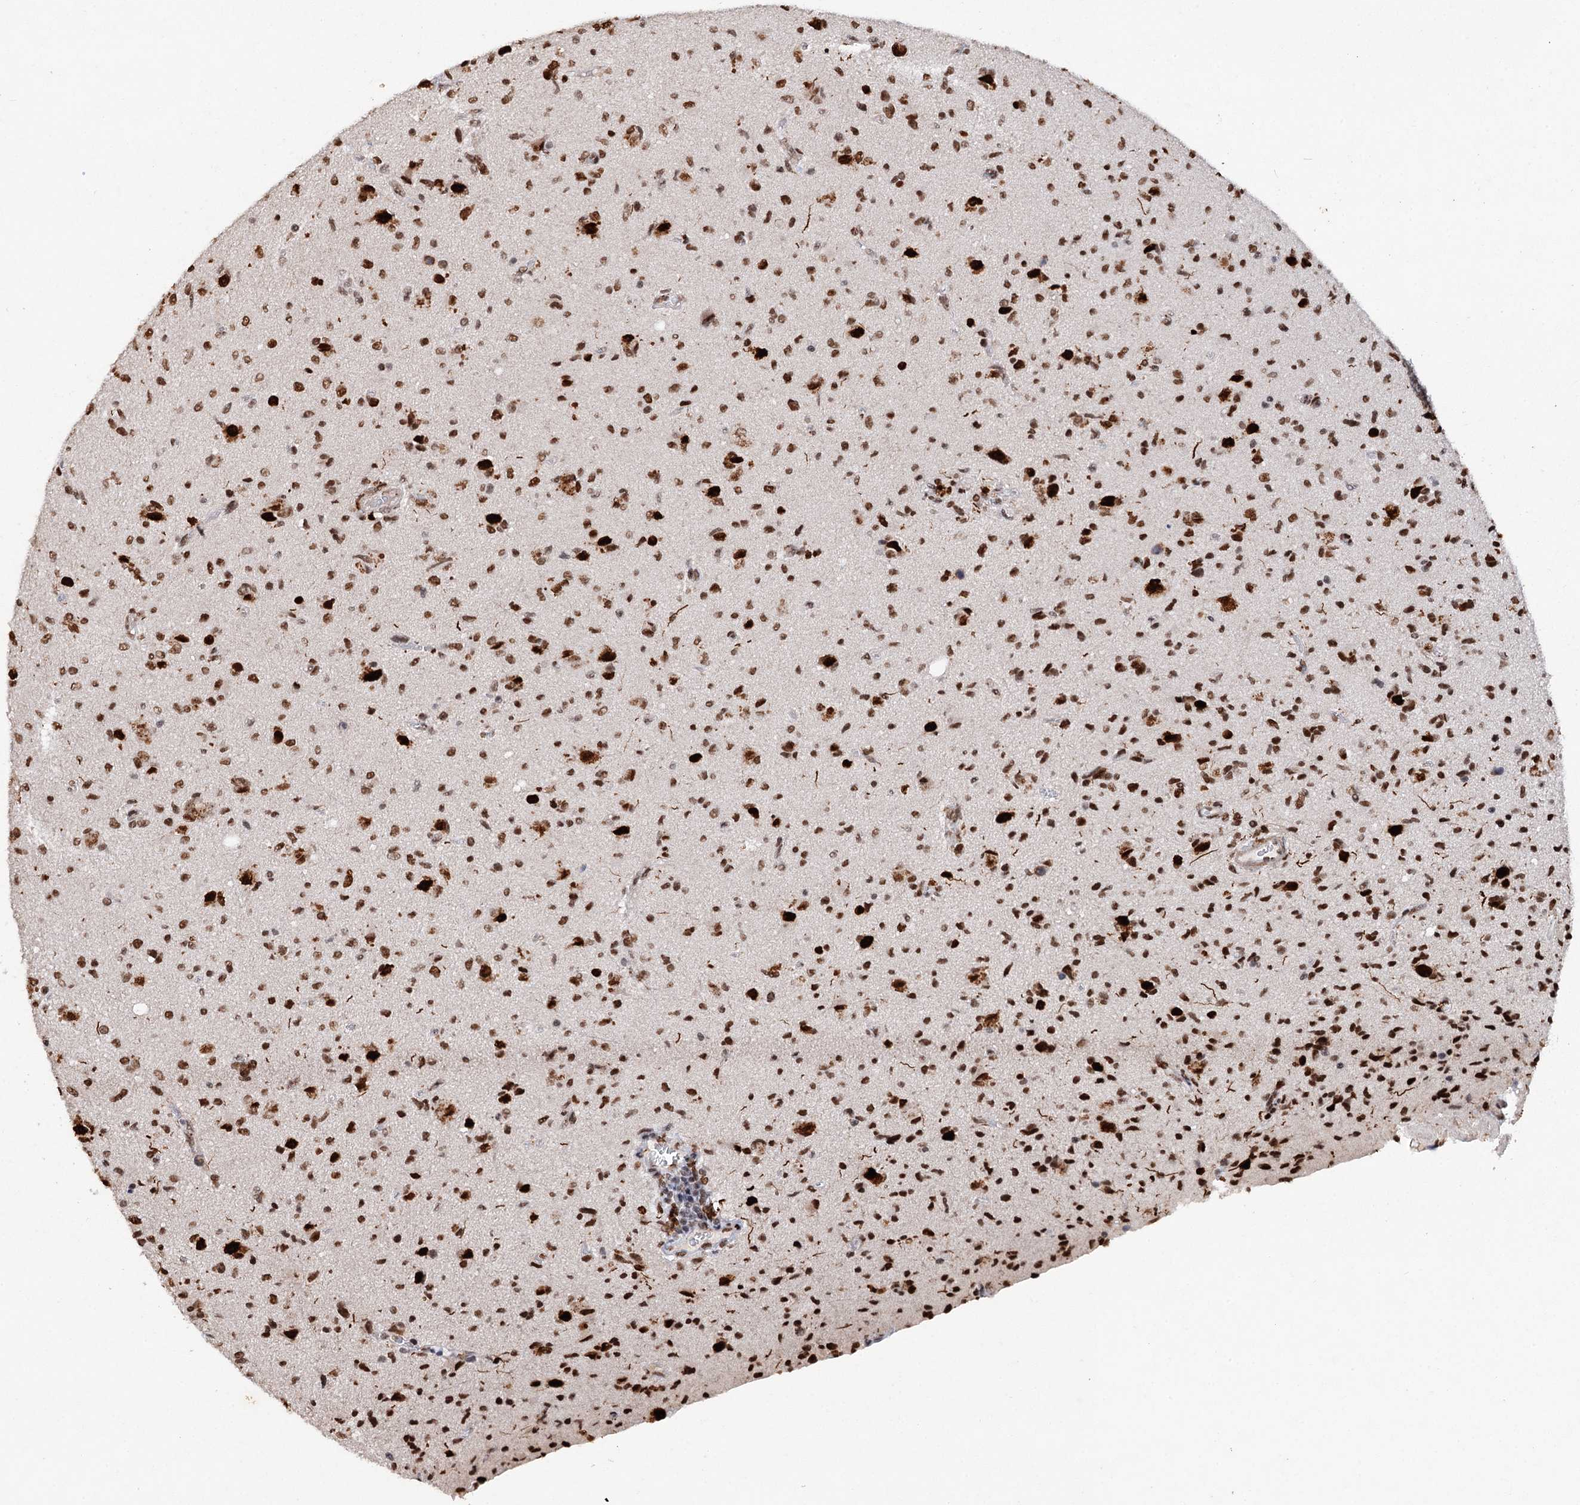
{"staining": {"intensity": "moderate", "quantity": ">75%", "location": "nuclear"}, "tissue": "glioma", "cell_type": "Tumor cells", "image_type": "cancer", "snomed": [{"axis": "morphology", "description": "Glioma, malignant, High grade"}, {"axis": "topography", "description": "Brain"}], "caption": "Immunohistochemistry (IHC) of malignant glioma (high-grade) shows medium levels of moderate nuclear staining in about >75% of tumor cells. The protein of interest is shown in brown color, while the nuclei are stained blue.", "gene": "MATR3", "patient": {"sex": "female", "age": 57}}